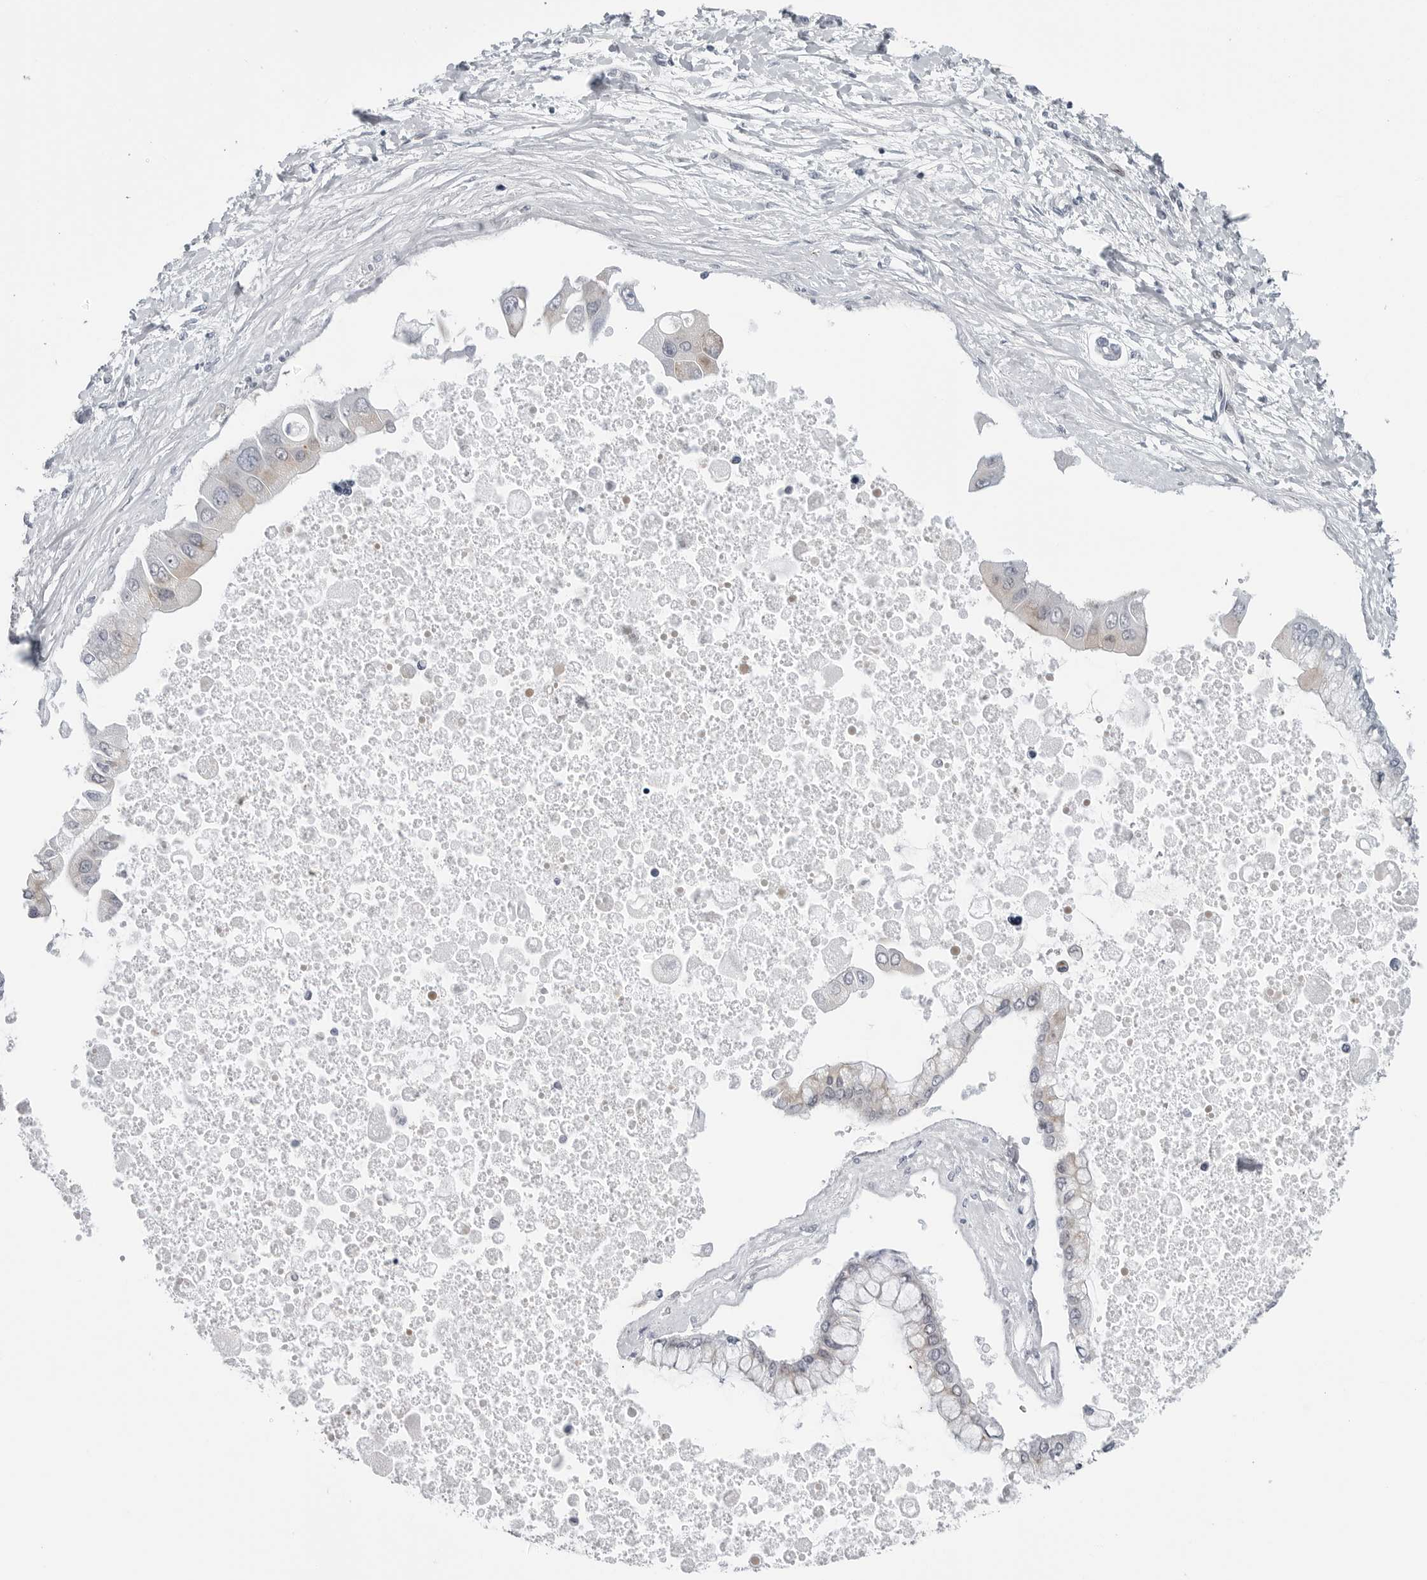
{"staining": {"intensity": "negative", "quantity": "none", "location": "none"}, "tissue": "liver cancer", "cell_type": "Tumor cells", "image_type": "cancer", "snomed": [{"axis": "morphology", "description": "Cholangiocarcinoma"}, {"axis": "topography", "description": "Liver"}], "caption": "An image of liver cholangiocarcinoma stained for a protein exhibits no brown staining in tumor cells.", "gene": "FAM135B", "patient": {"sex": "male", "age": 50}}